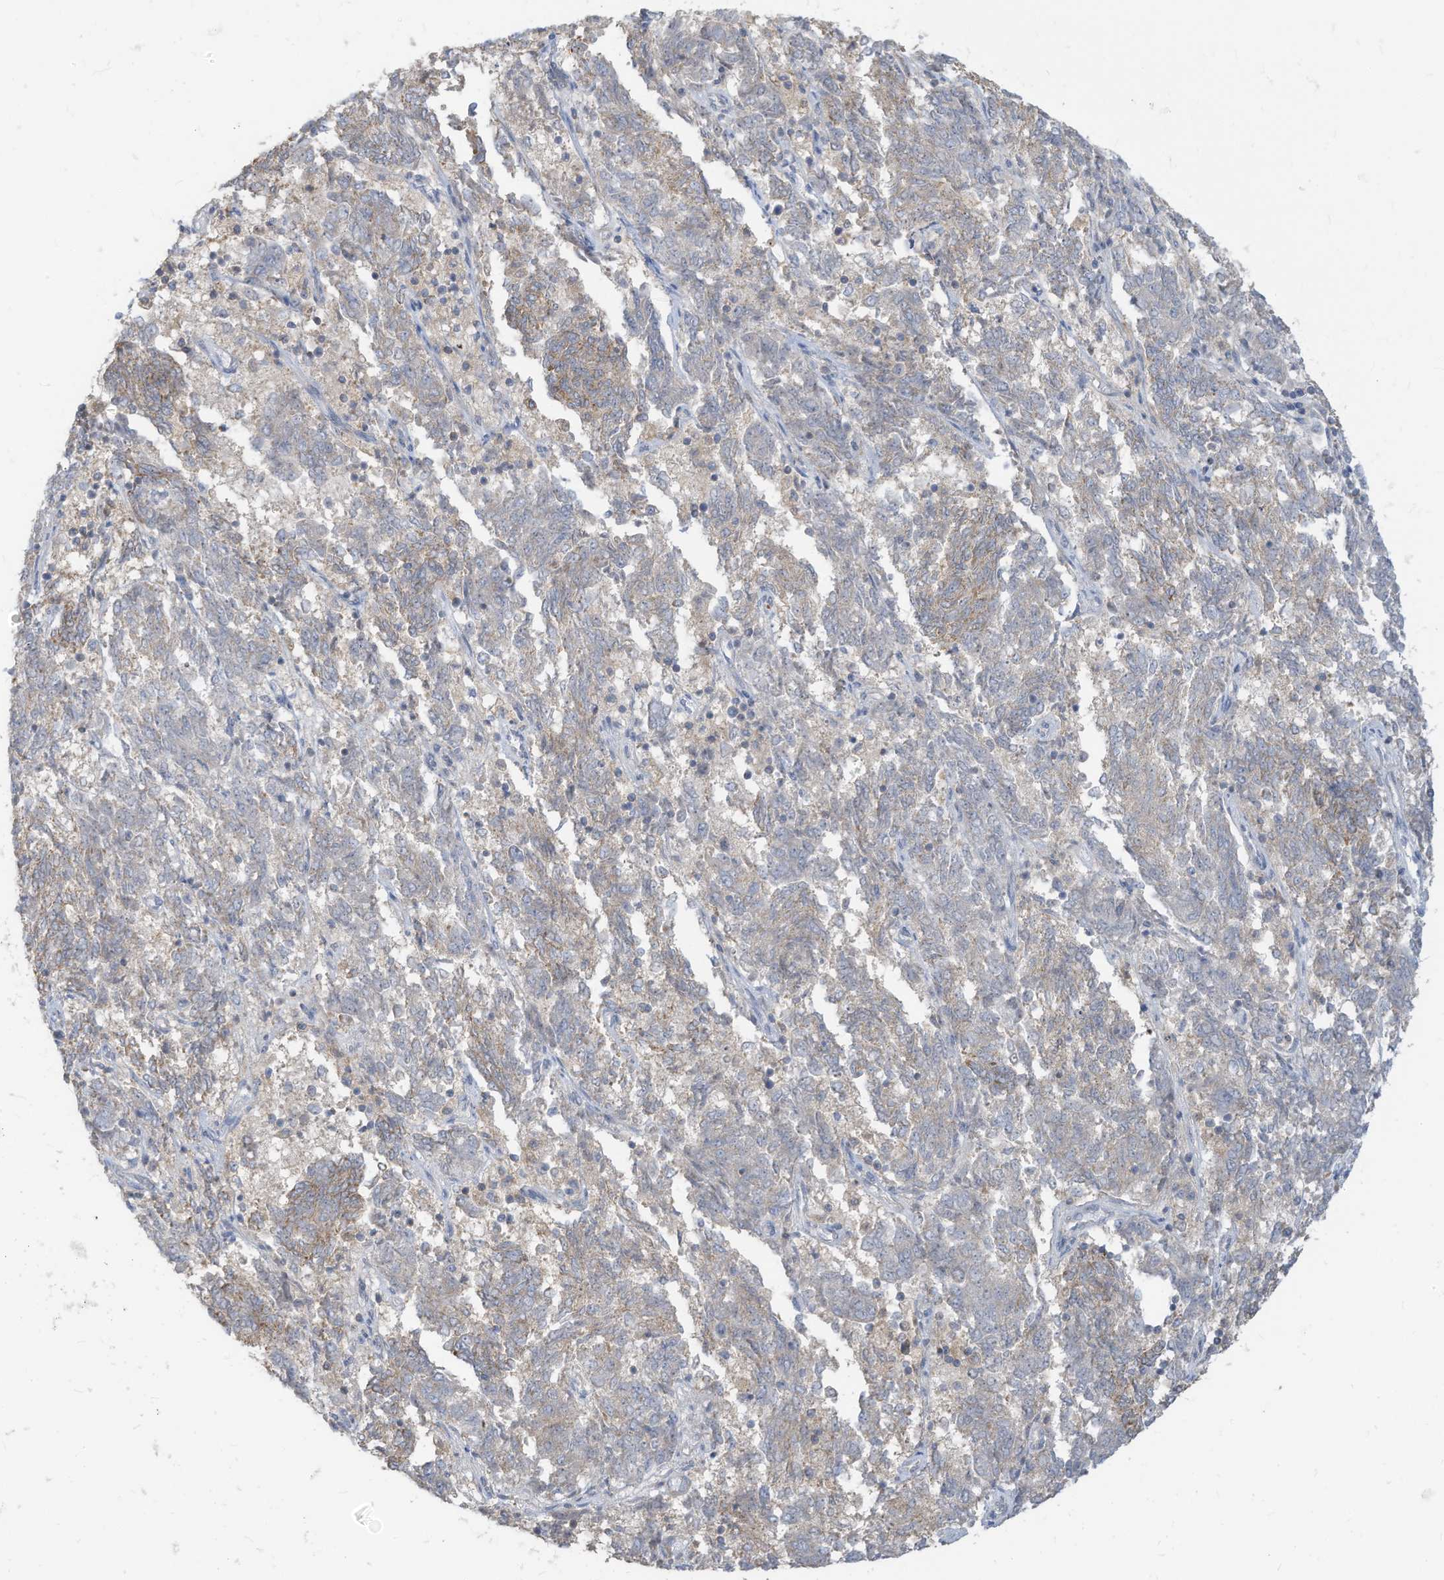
{"staining": {"intensity": "negative", "quantity": "none", "location": "none"}, "tissue": "endometrial cancer", "cell_type": "Tumor cells", "image_type": "cancer", "snomed": [{"axis": "morphology", "description": "Adenocarcinoma, NOS"}, {"axis": "topography", "description": "Endometrium"}], "caption": "Immunohistochemistry (IHC) histopathology image of adenocarcinoma (endometrial) stained for a protein (brown), which exhibits no expression in tumor cells.", "gene": "GTPBP2", "patient": {"sex": "female", "age": 80}}